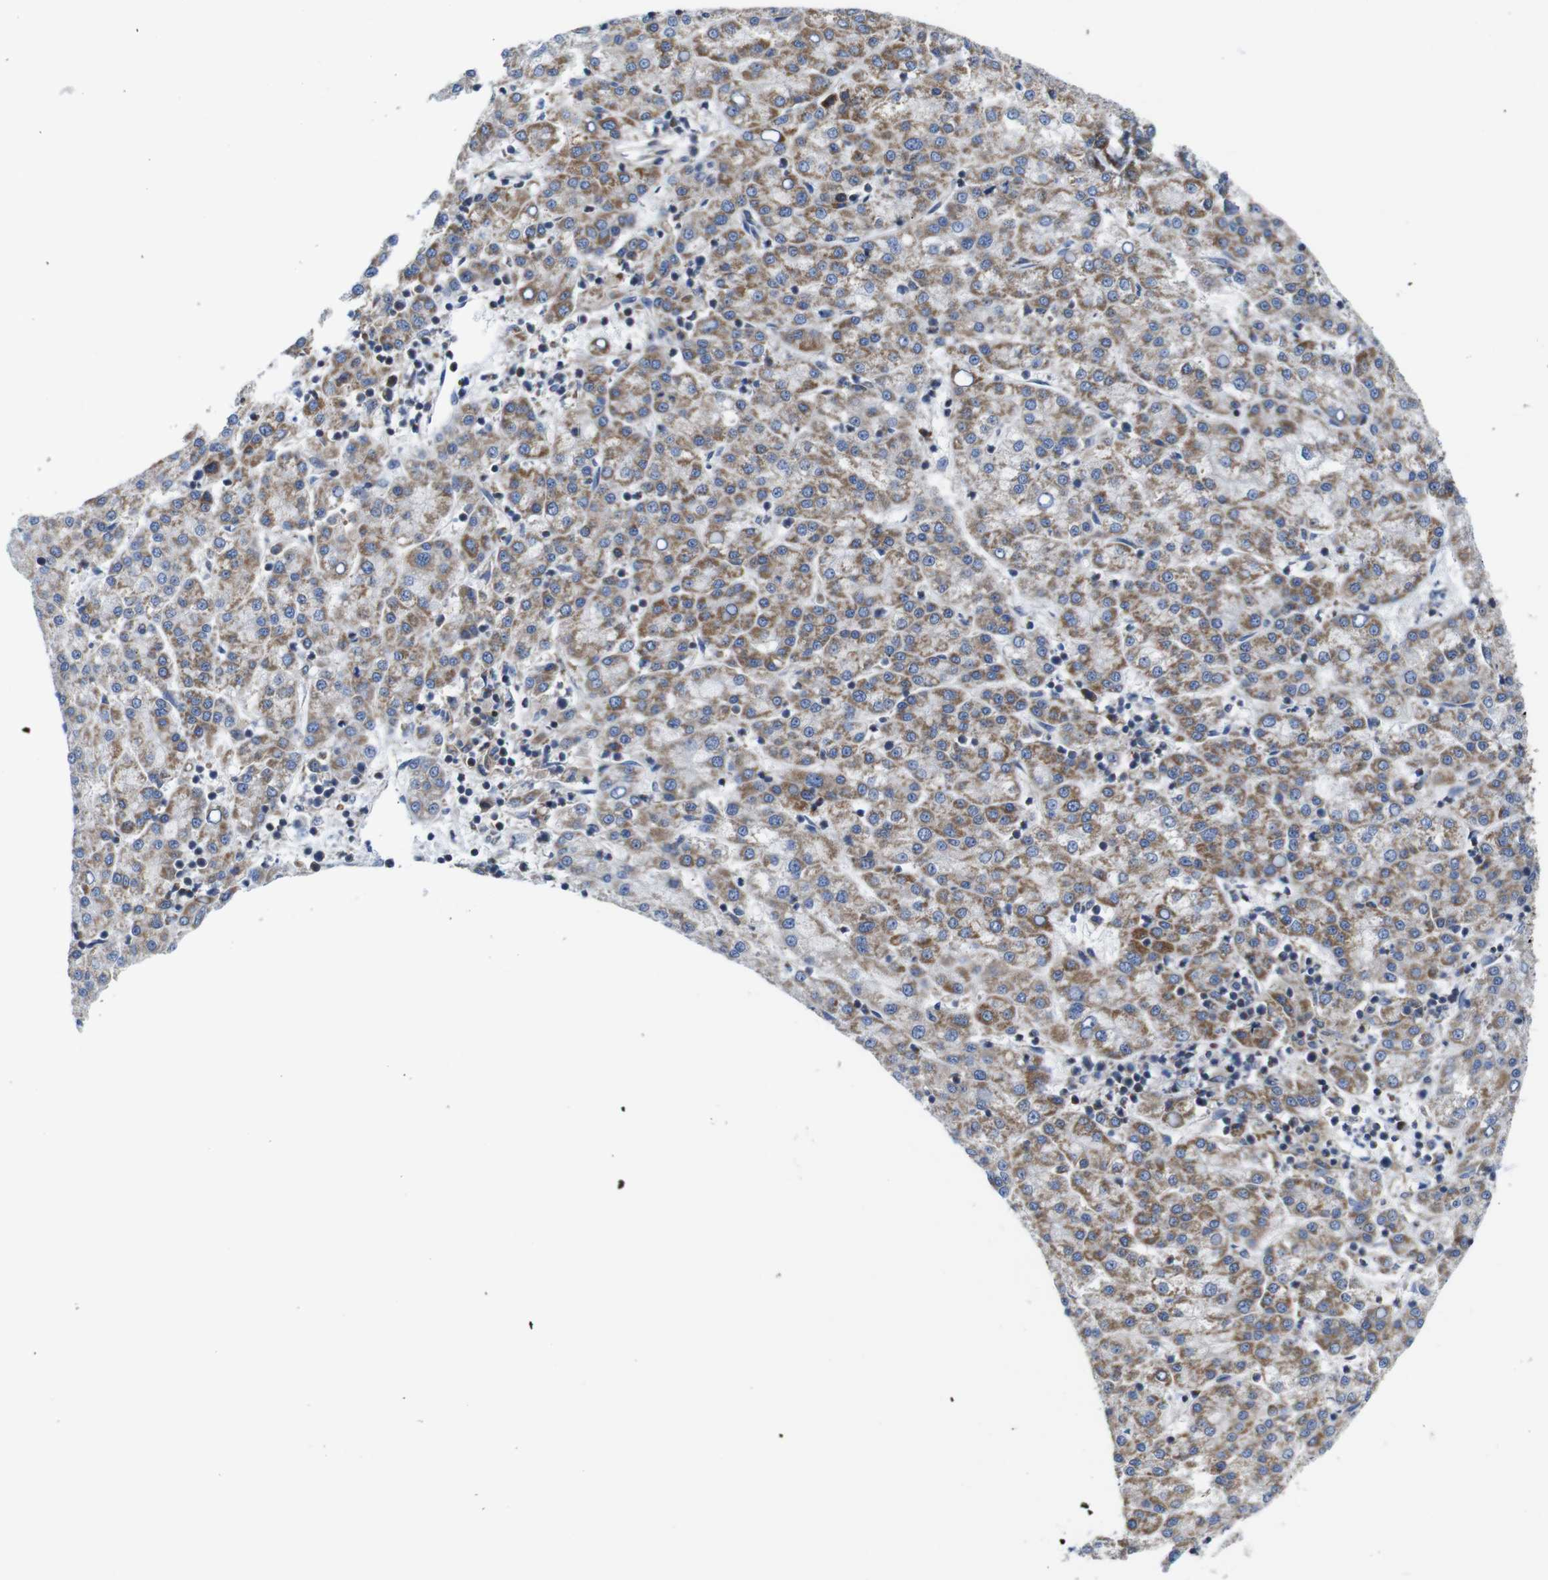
{"staining": {"intensity": "moderate", "quantity": ">75%", "location": "cytoplasmic/membranous"}, "tissue": "liver cancer", "cell_type": "Tumor cells", "image_type": "cancer", "snomed": [{"axis": "morphology", "description": "Carcinoma, Hepatocellular, NOS"}, {"axis": "topography", "description": "Liver"}], "caption": "About >75% of tumor cells in human liver cancer (hepatocellular carcinoma) reveal moderate cytoplasmic/membranous protein expression as visualized by brown immunohistochemical staining.", "gene": "PDCD1LG2", "patient": {"sex": "female", "age": 58}}